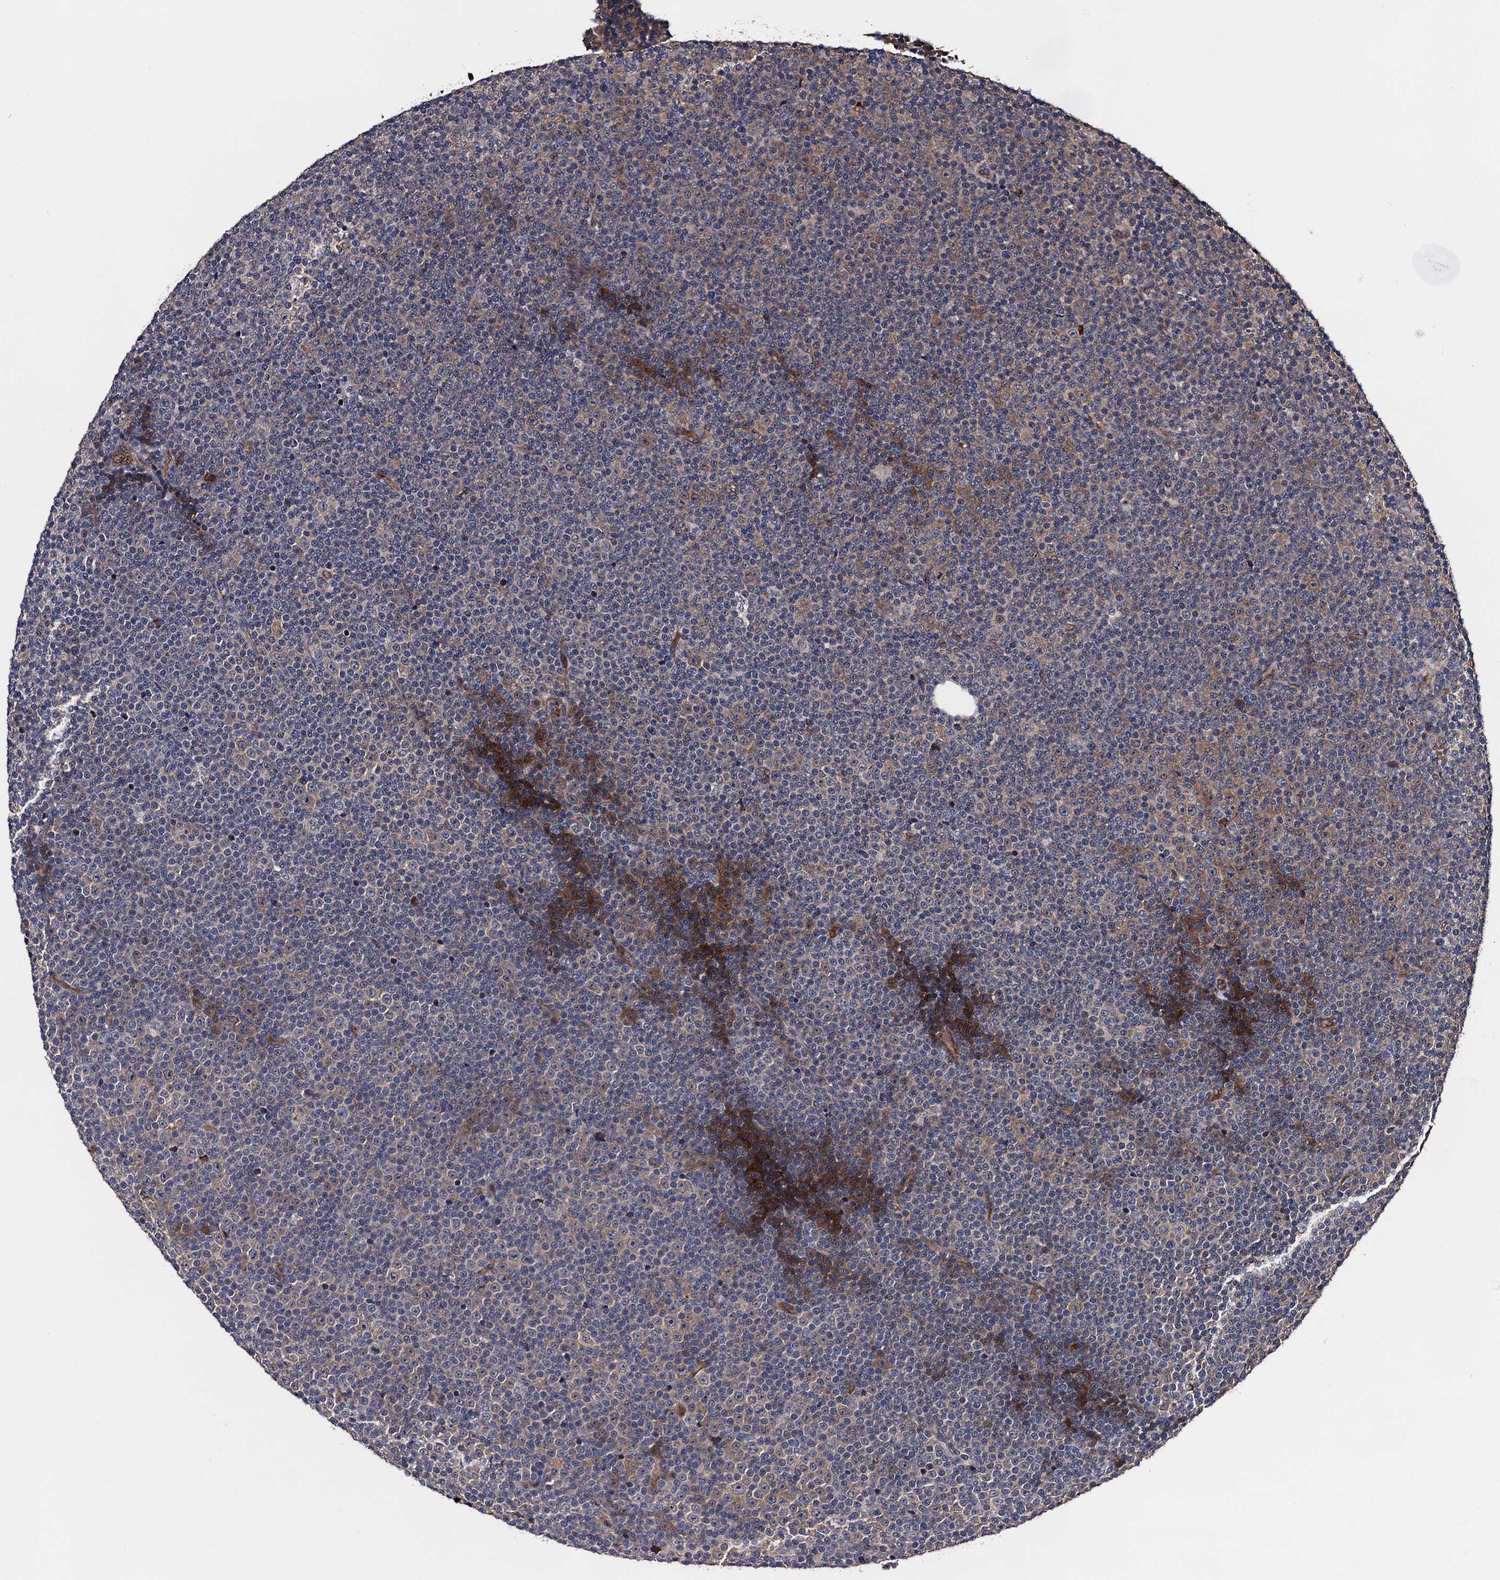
{"staining": {"intensity": "negative", "quantity": "none", "location": "none"}, "tissue": "lymphoma", "cell_type": "Tumor cells", "image_type": "cancer", "snomed": [{"axis": "morphology", "description": "Malignant lymphoma, non-Hodgkin's type, Low grade"}, {"axis": "topography", "description": "Lymph node"}], "caption": "Tumor cells are negative for brown protein staining in low-grade malignant lymphoma, non-Hodgkin's type.", "gene": "TRMT112", "patient": {"sex": "female", "age": 67}}